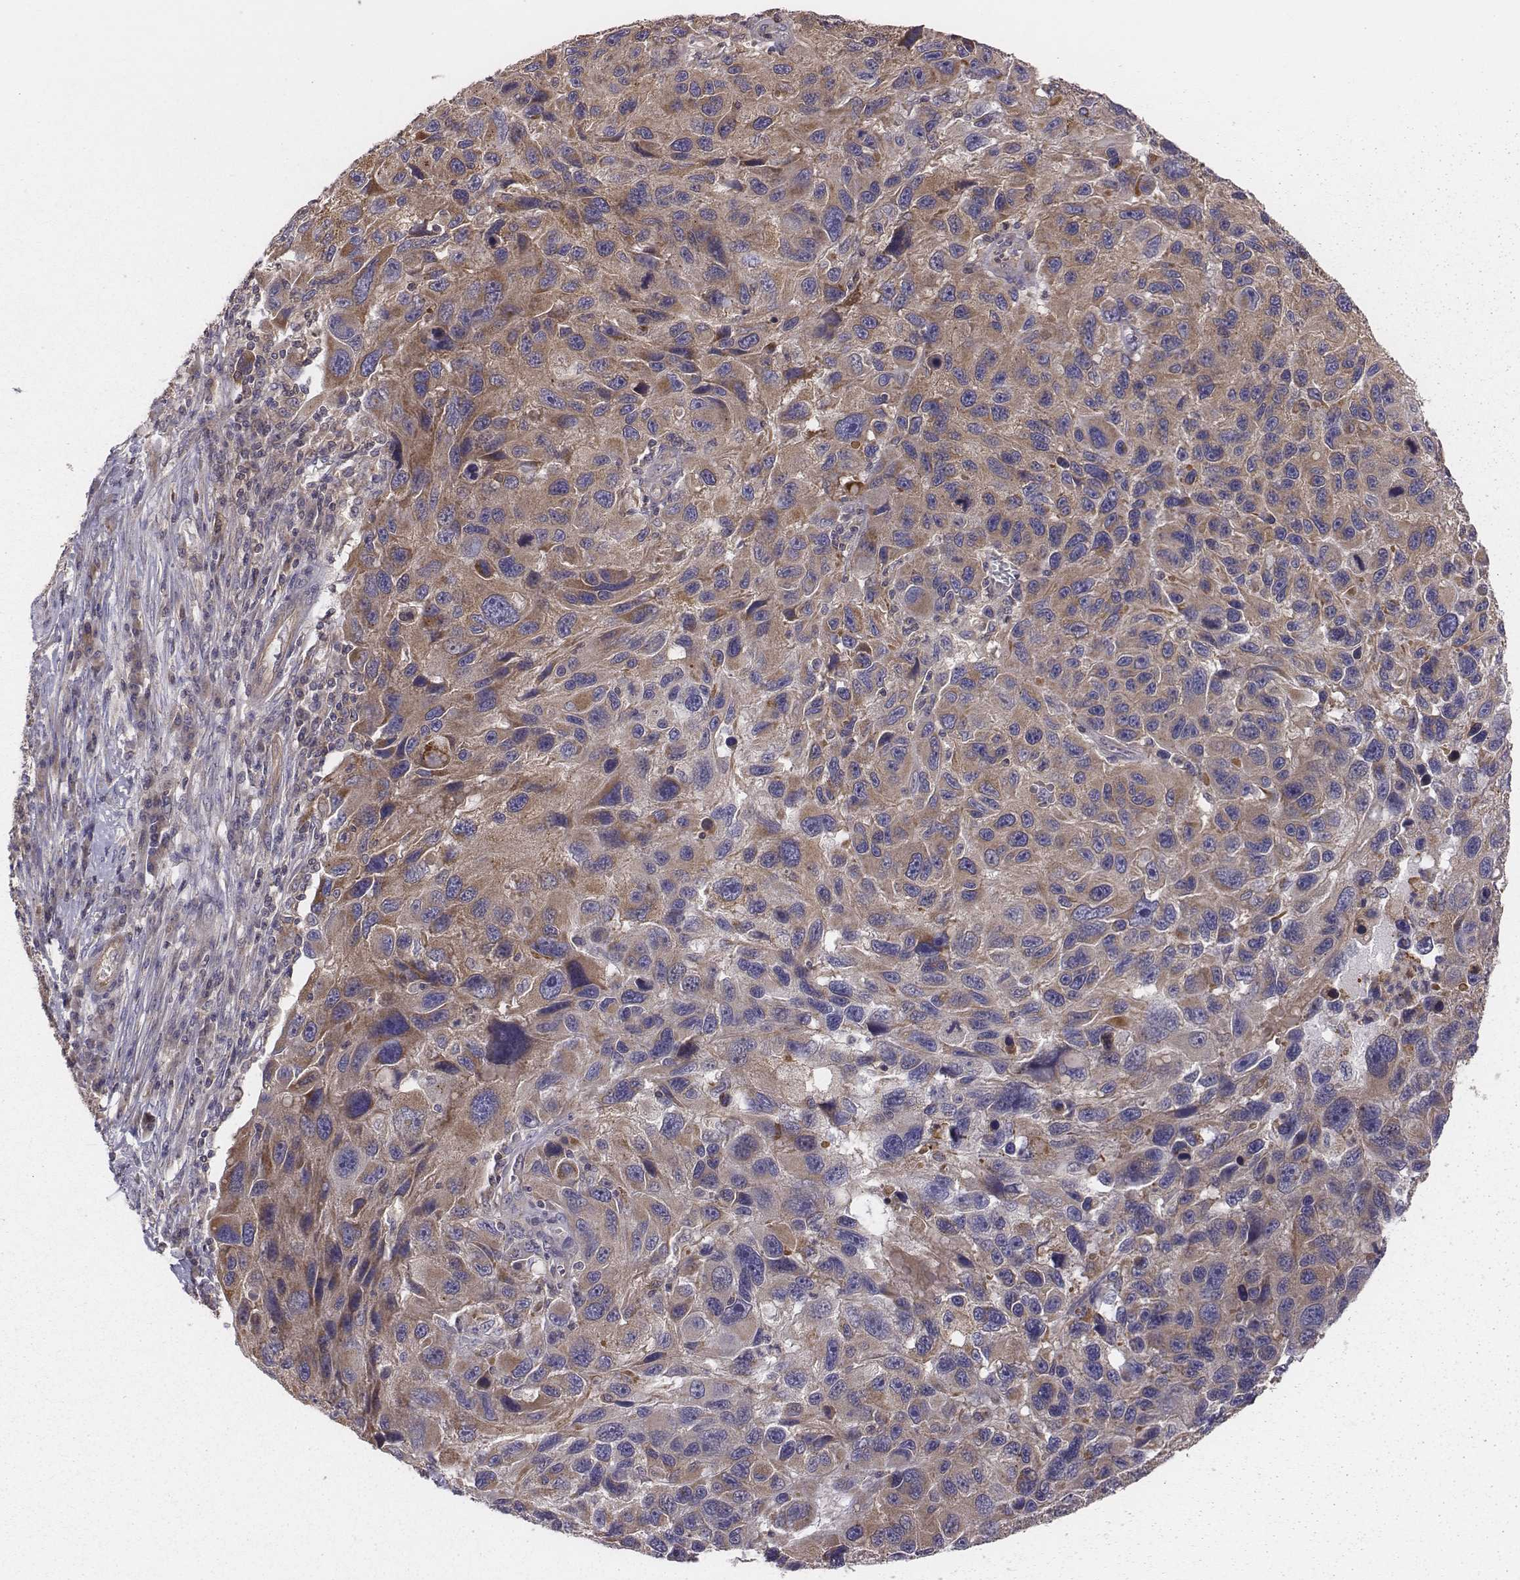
{"staining": {"intensity": "strong", "quantity": ">75%", "location": "cytoplasmic/membranous"}, "tissue": "melanoma", "cell_type": "Tumor cells", "image_type": "cancer", "snomed": [{"axis": "morphology", "description": "Malignant melanoma, NOS"}, {"axis": "topography", "description": "Skin"}], "caption": "This image displays immunohistochemistry staining of human malignant melanoma, with high strong cytoplasmic/membranous positivity in approximately >75% of tumor cells.", "gene": "CAD", "patient": {"sex": "male", "age": 53}}